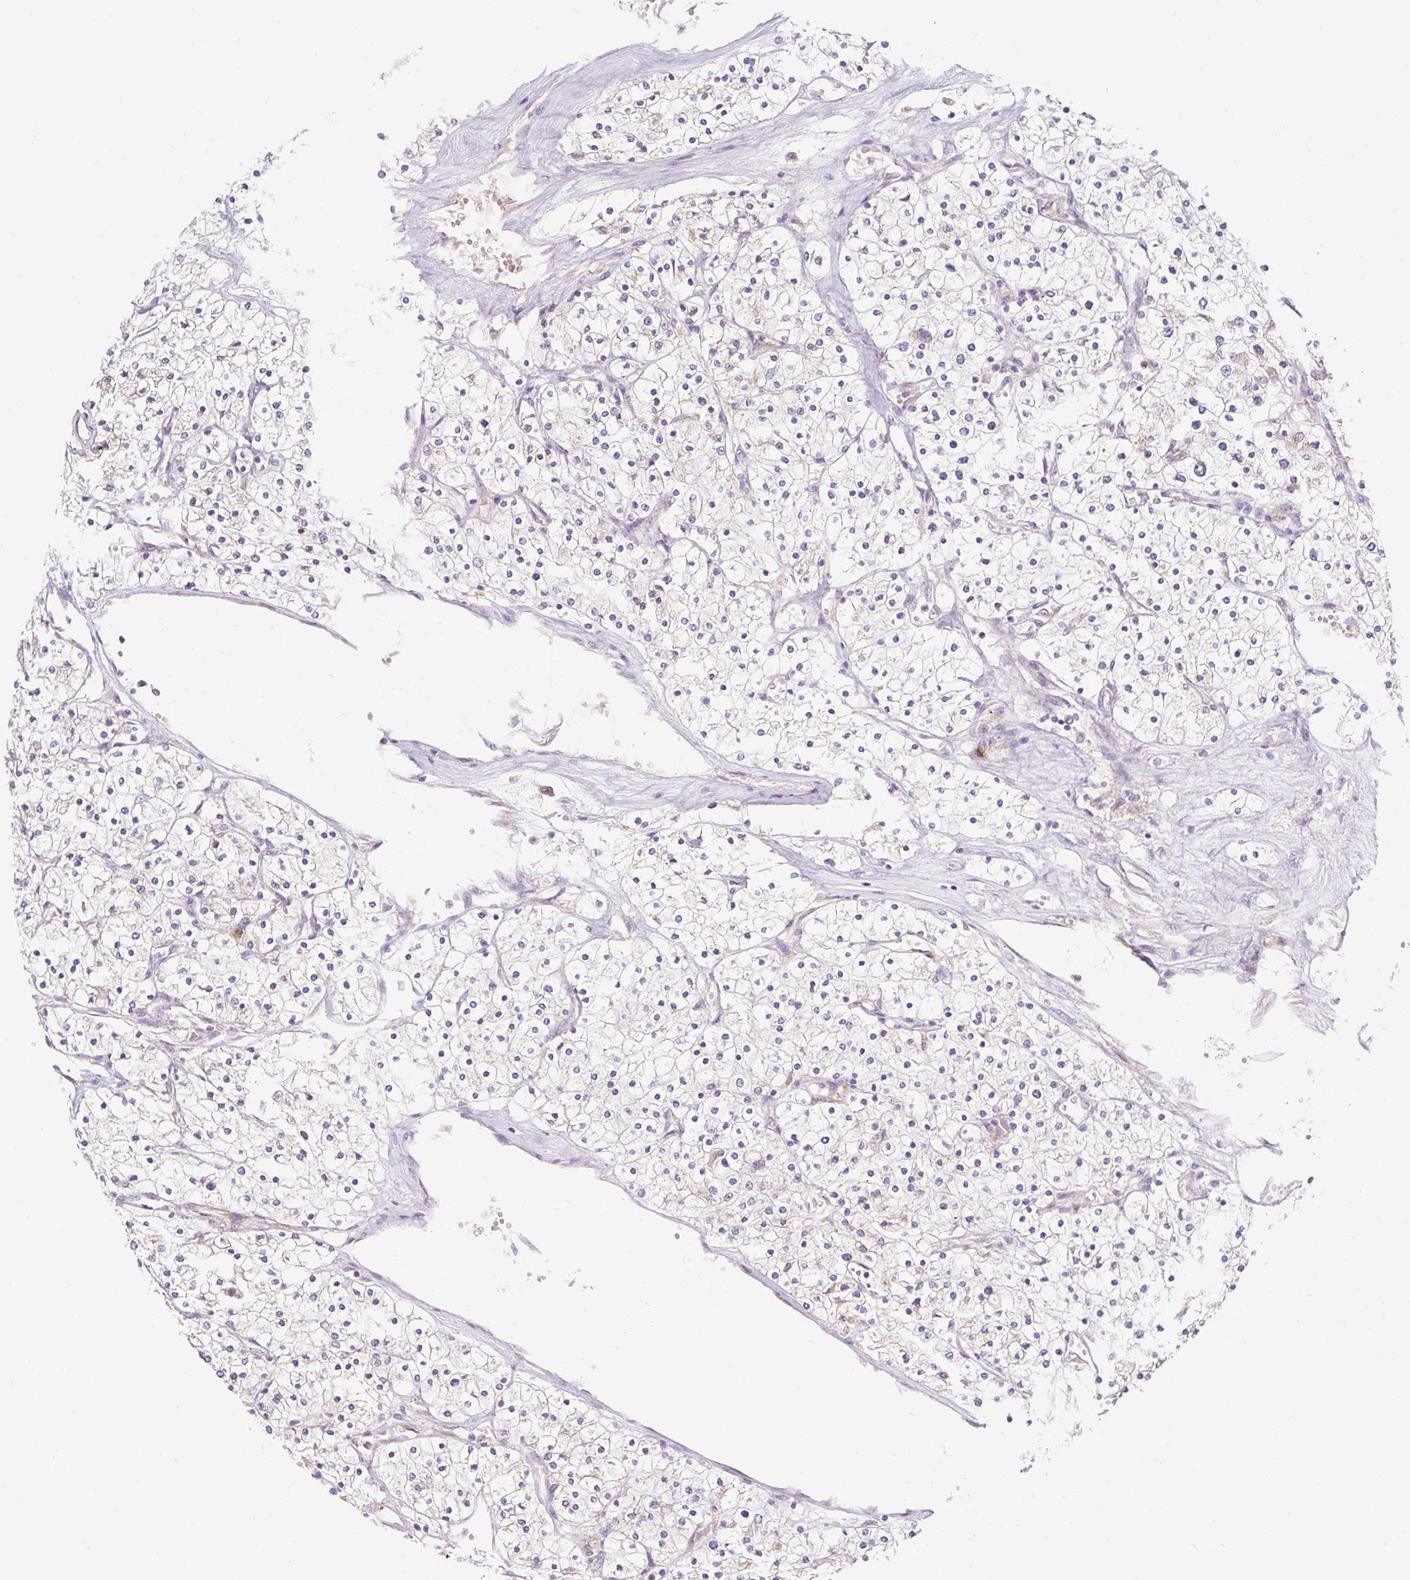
{"staining": {"intensity": "weak", "quantity": "<25%", "location": "cytoplasmic/membranous"}, "tissue": "renal cancer", "cell_type": "Tumor cells", "image_type": "cancer", "snomed": [{"axis": "morphology", "description": "Adenocarcinoma, NOS"}, {"axis": "topography", "description": "Kidney"}], "caption": "Adenocarcinoma (renal) was stained to show a protein in brown. There is no significant positivity in tumor cells. The staining was performed using DAB to visualize the protein expression in brown, while the nuclei were stained in blue with hematoxylin (Magnification: 20x).", "gene": "SEC63", "patient": {"sex": "male", "age": 80}}